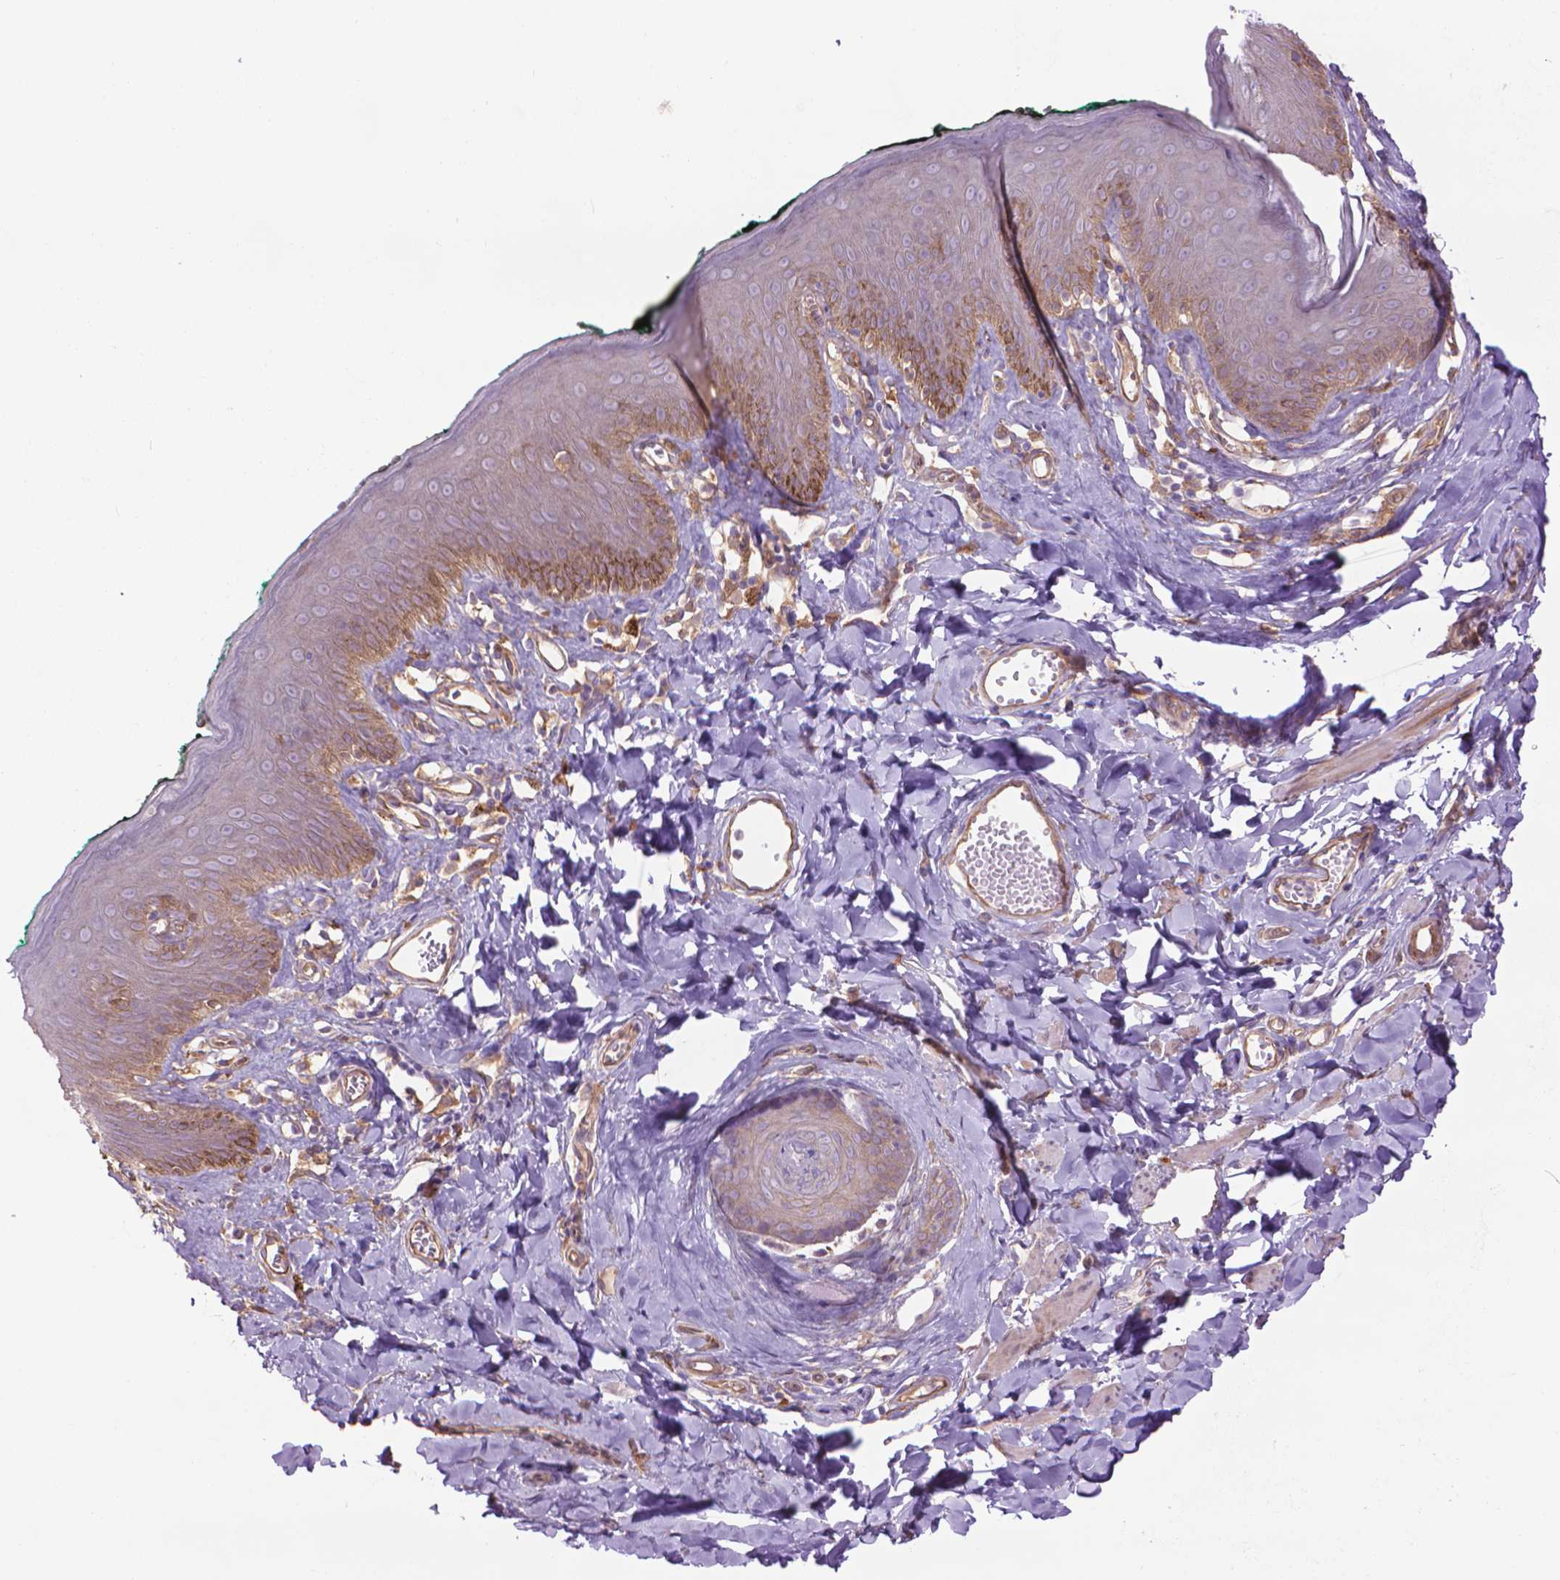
{"staining": {"intensity": "weak", "quantity": "25%-75%", "location": "cytoplasmic/membranous"}, "tissue": "skin", "cell_type": "Epidermal cells", "image_type": "normal", "snomed": [{"axis": "morphology", "description": "Normal tissue, NOS"}, {"axis": "topography", "description": "Vulva"}, {"axis": "topography", "description": "Peripheral nerve tissue"}], "caption": "Skin stained for a protein exhibits weak cytoplasmic/membranous positivity in epidermal cells. (DAB (3,3'-diaminobenzidine) = brown stain, brightfield microscopy at high magnification).", "gene": "CORO1B", "patient": {"sex": "female", "age": 66}}